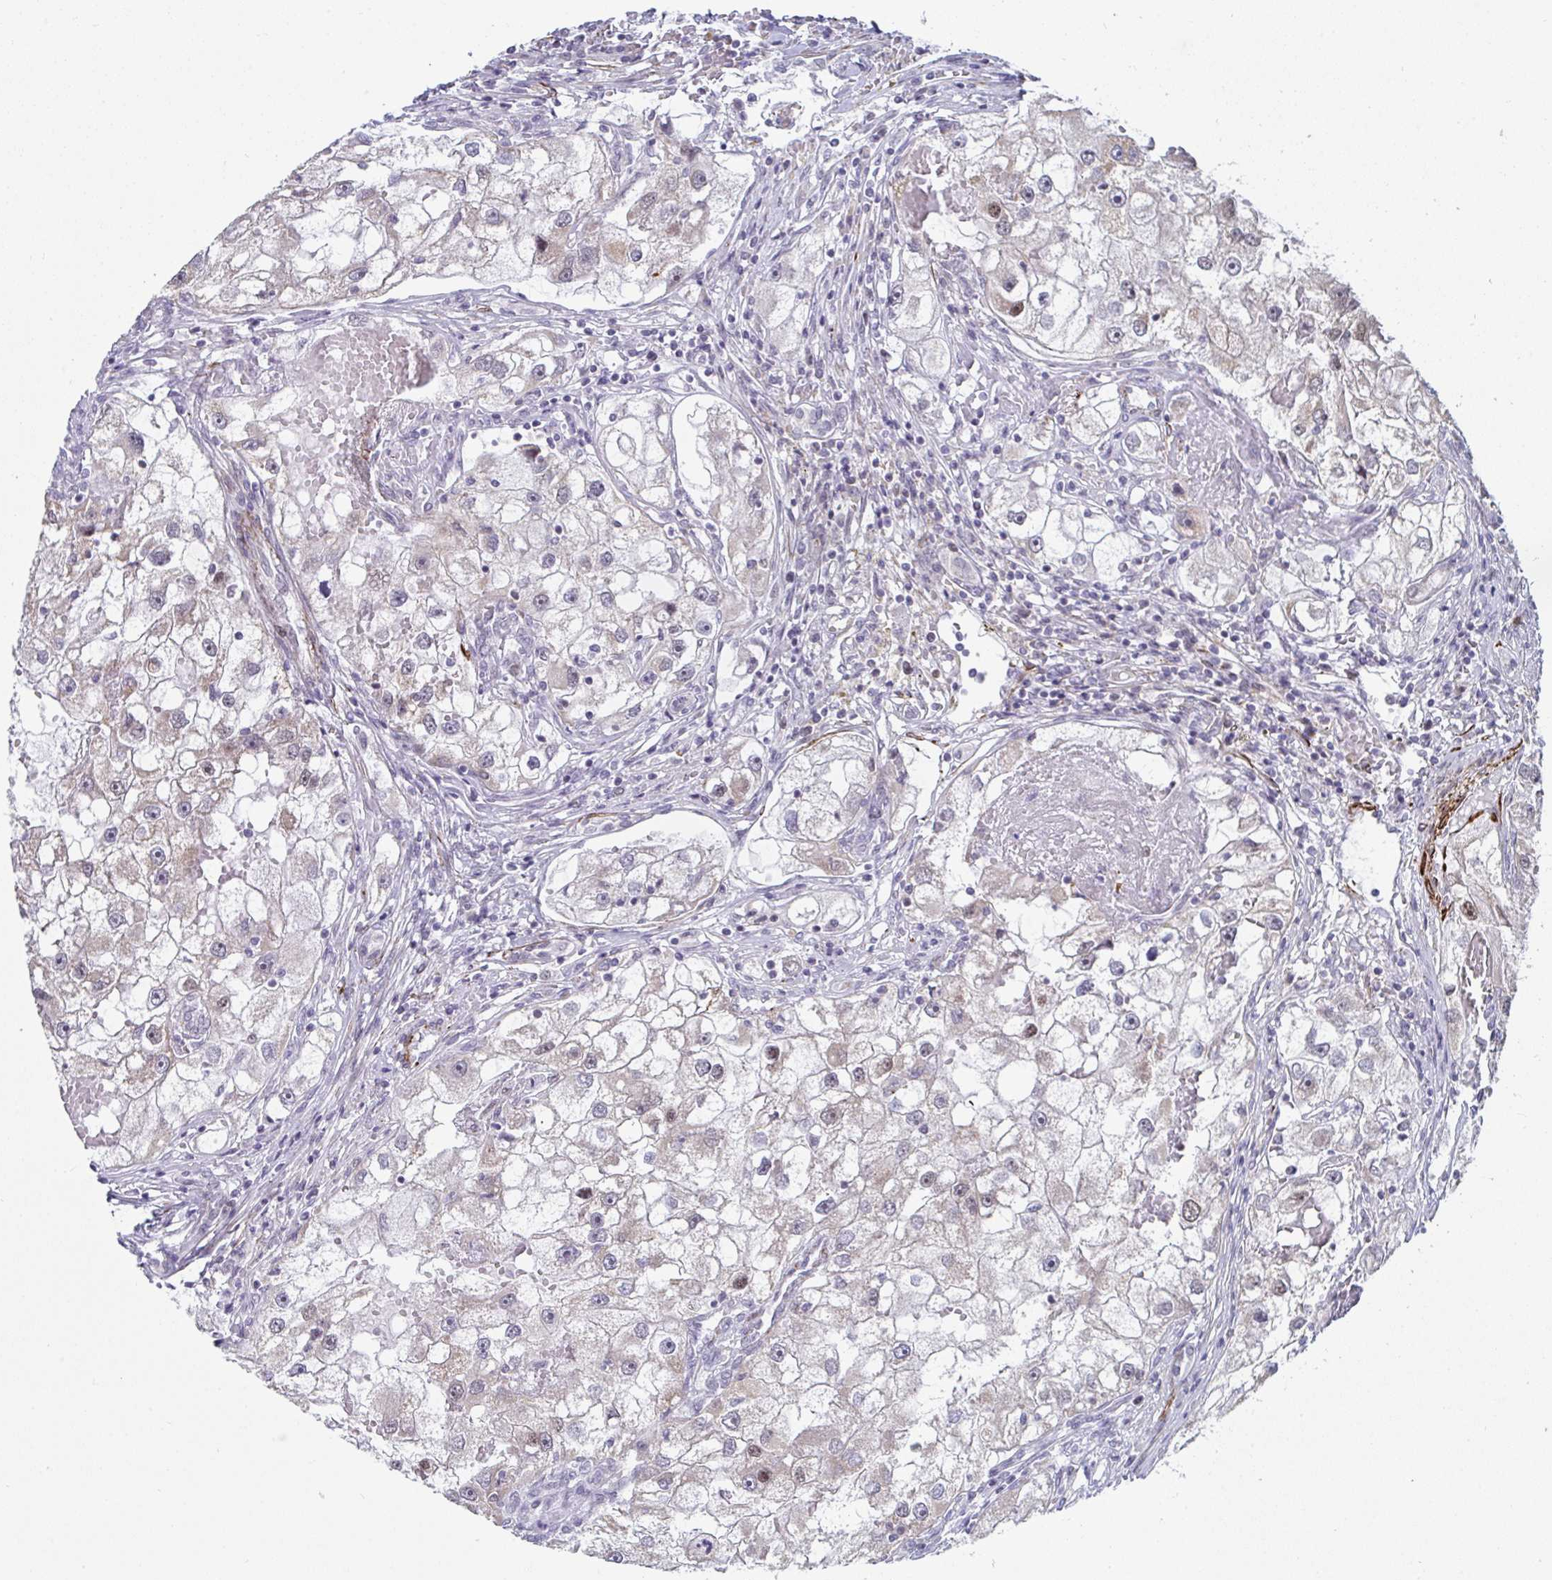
{"staining": {"intensity": "weak", "quantity": "<25%", "location": "nuclear"}, "tissue": "renal cancer", "cell_type": "Tumor cells", "image_type": "cancer", "snomed": [{"axis": "morphology", "description": "Adenocarcinoma, NOS"}, {"axis": "topography", "description": "Kidney"}], "caption": "Histopathology image shows no protein staining in tumor cells of renal cancer tissue.", "gene": "GINS2", "patient": {"sex": "male", "age": 63}}